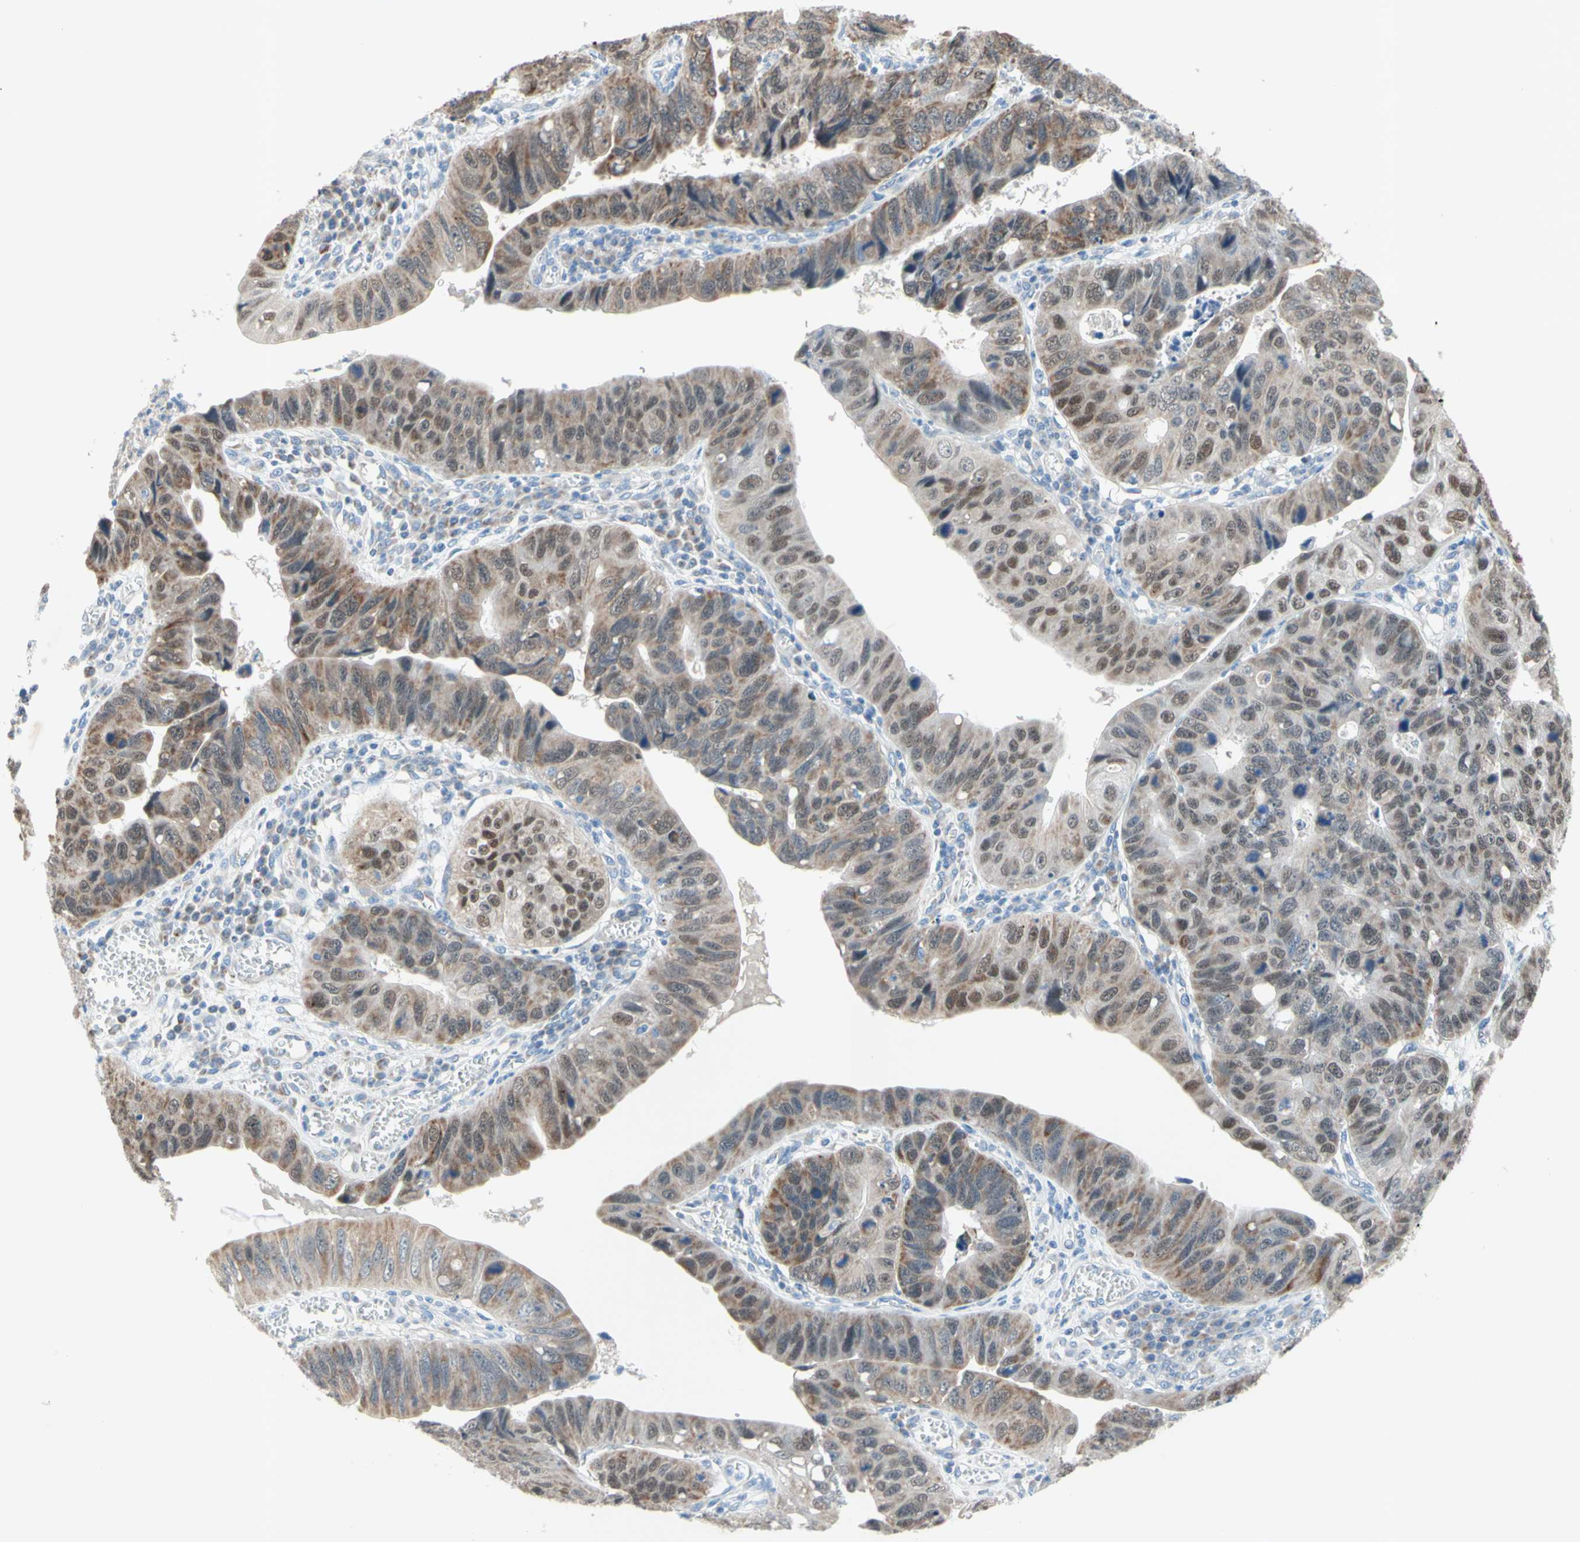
{"staining": {"intensity": "weak", "quantity": ">75%", "location": "cytoplasmic/membranous"}, "tissue": "stomach cancer", "cell_type": "Tumor cells", "image_type": "cancer", "snomed": [{"axis": "morphology", "description": "Adenocarcinoma, NOS"}, {"axis": "topography", "description": "Stomach"}], "caption": "Immunohistochemical staining of human adenocarcinoma (stomach) reveals low levels of weak cytoplasmic/membranous positivity in approximately >75% of tumor cells.", "gene": "MFF", "patient": {"sex": "male", "age": 59}}